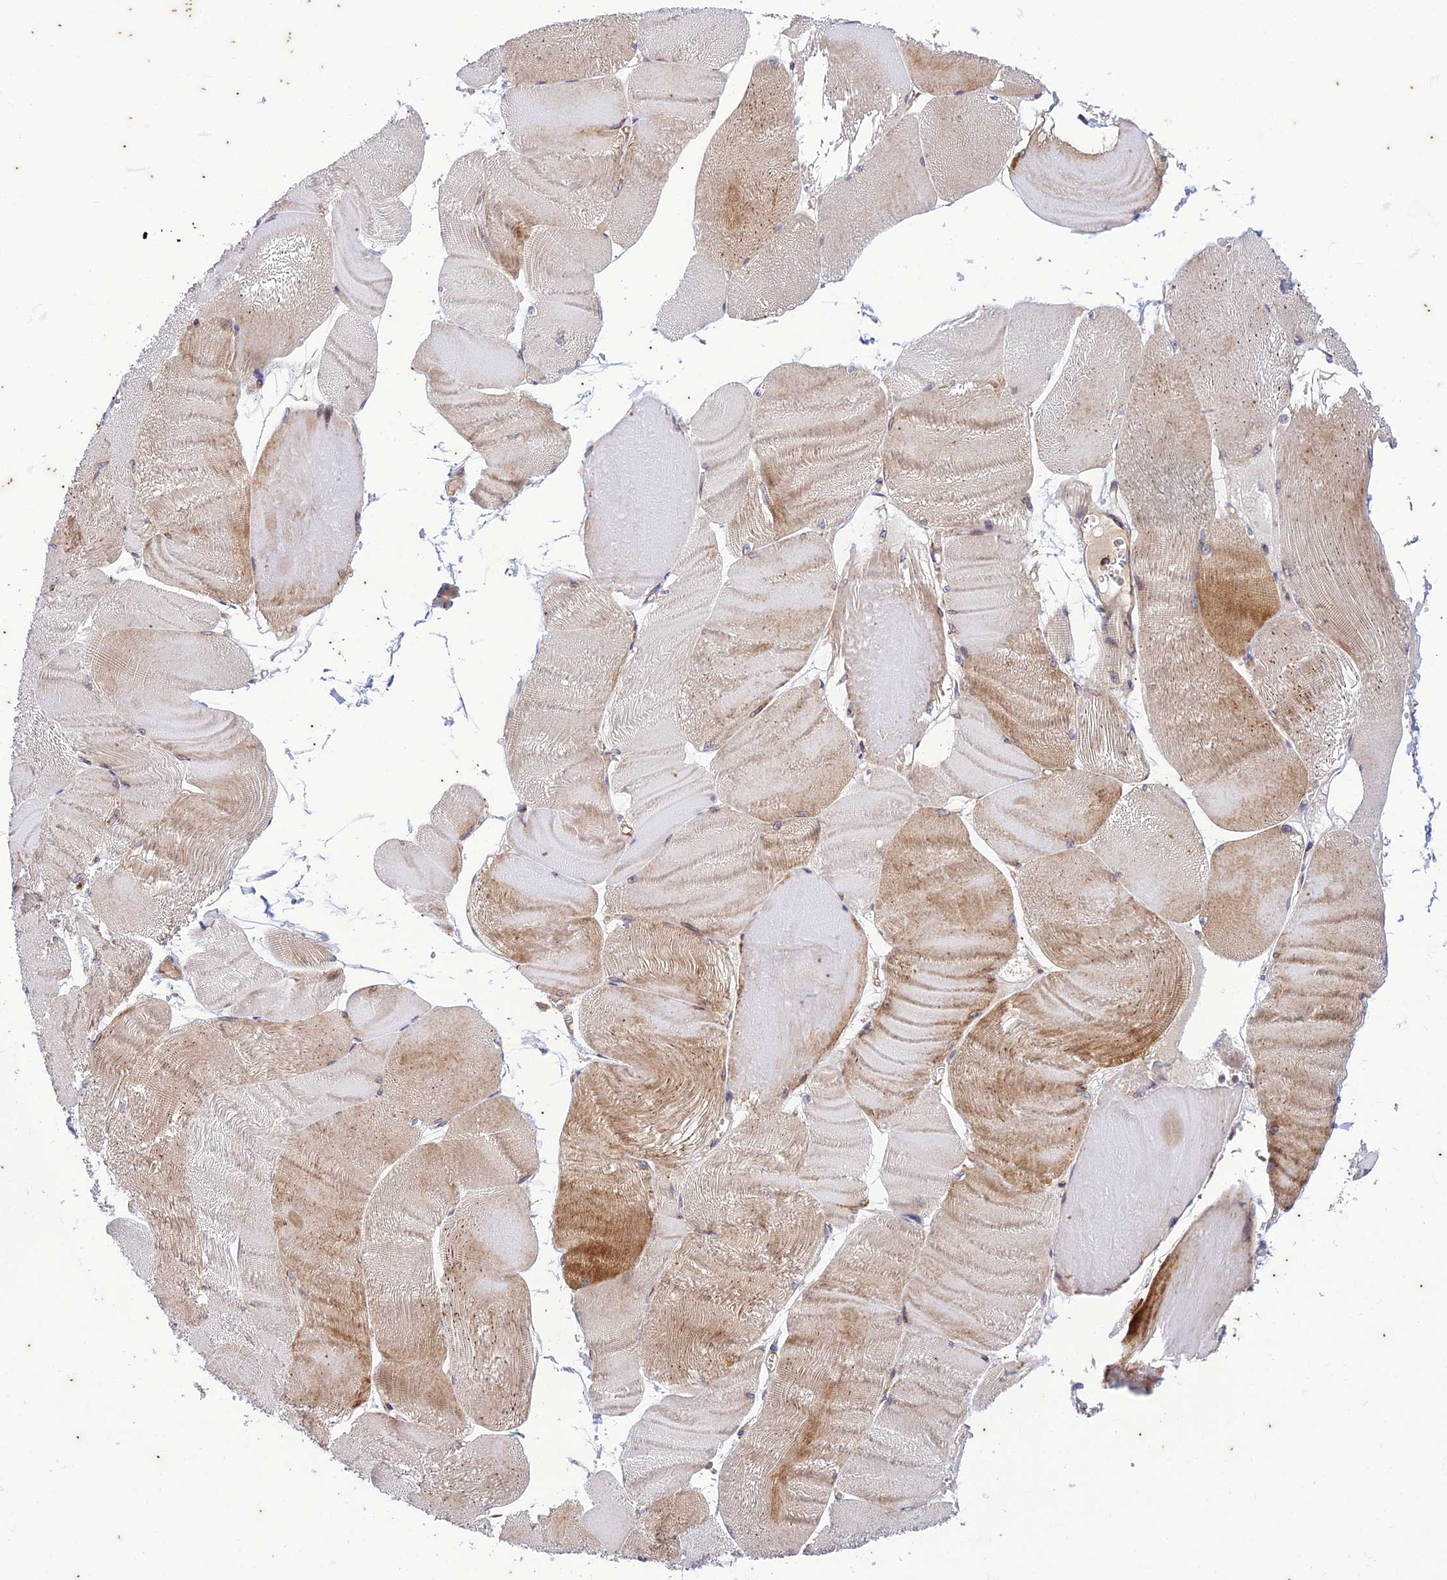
{"staining": {"intensity": "moderate", "quantity": "<25%", "location": "cytoplasmic/membranous"}, "tissue": "skeletal muscle", "cell_type": "Myocytes", "image_type": "normal", "snomed": [{"axis": "morphology", "description": "Normal tissue, NOS"}, {"axis": "morphology", "description": "Basal cell carcinoma"}, {"axis": "topography", "description": "Skeletal muscle"}], "caption": "Approximately <25% of myocytes in benign human skeletal muscle display moderate cytoplasmic/membranous protein positivity as visualized by brown immunohistochemical staining.", "gene": "PIMREG", "patient": {"sex": "female", "age": 64}}